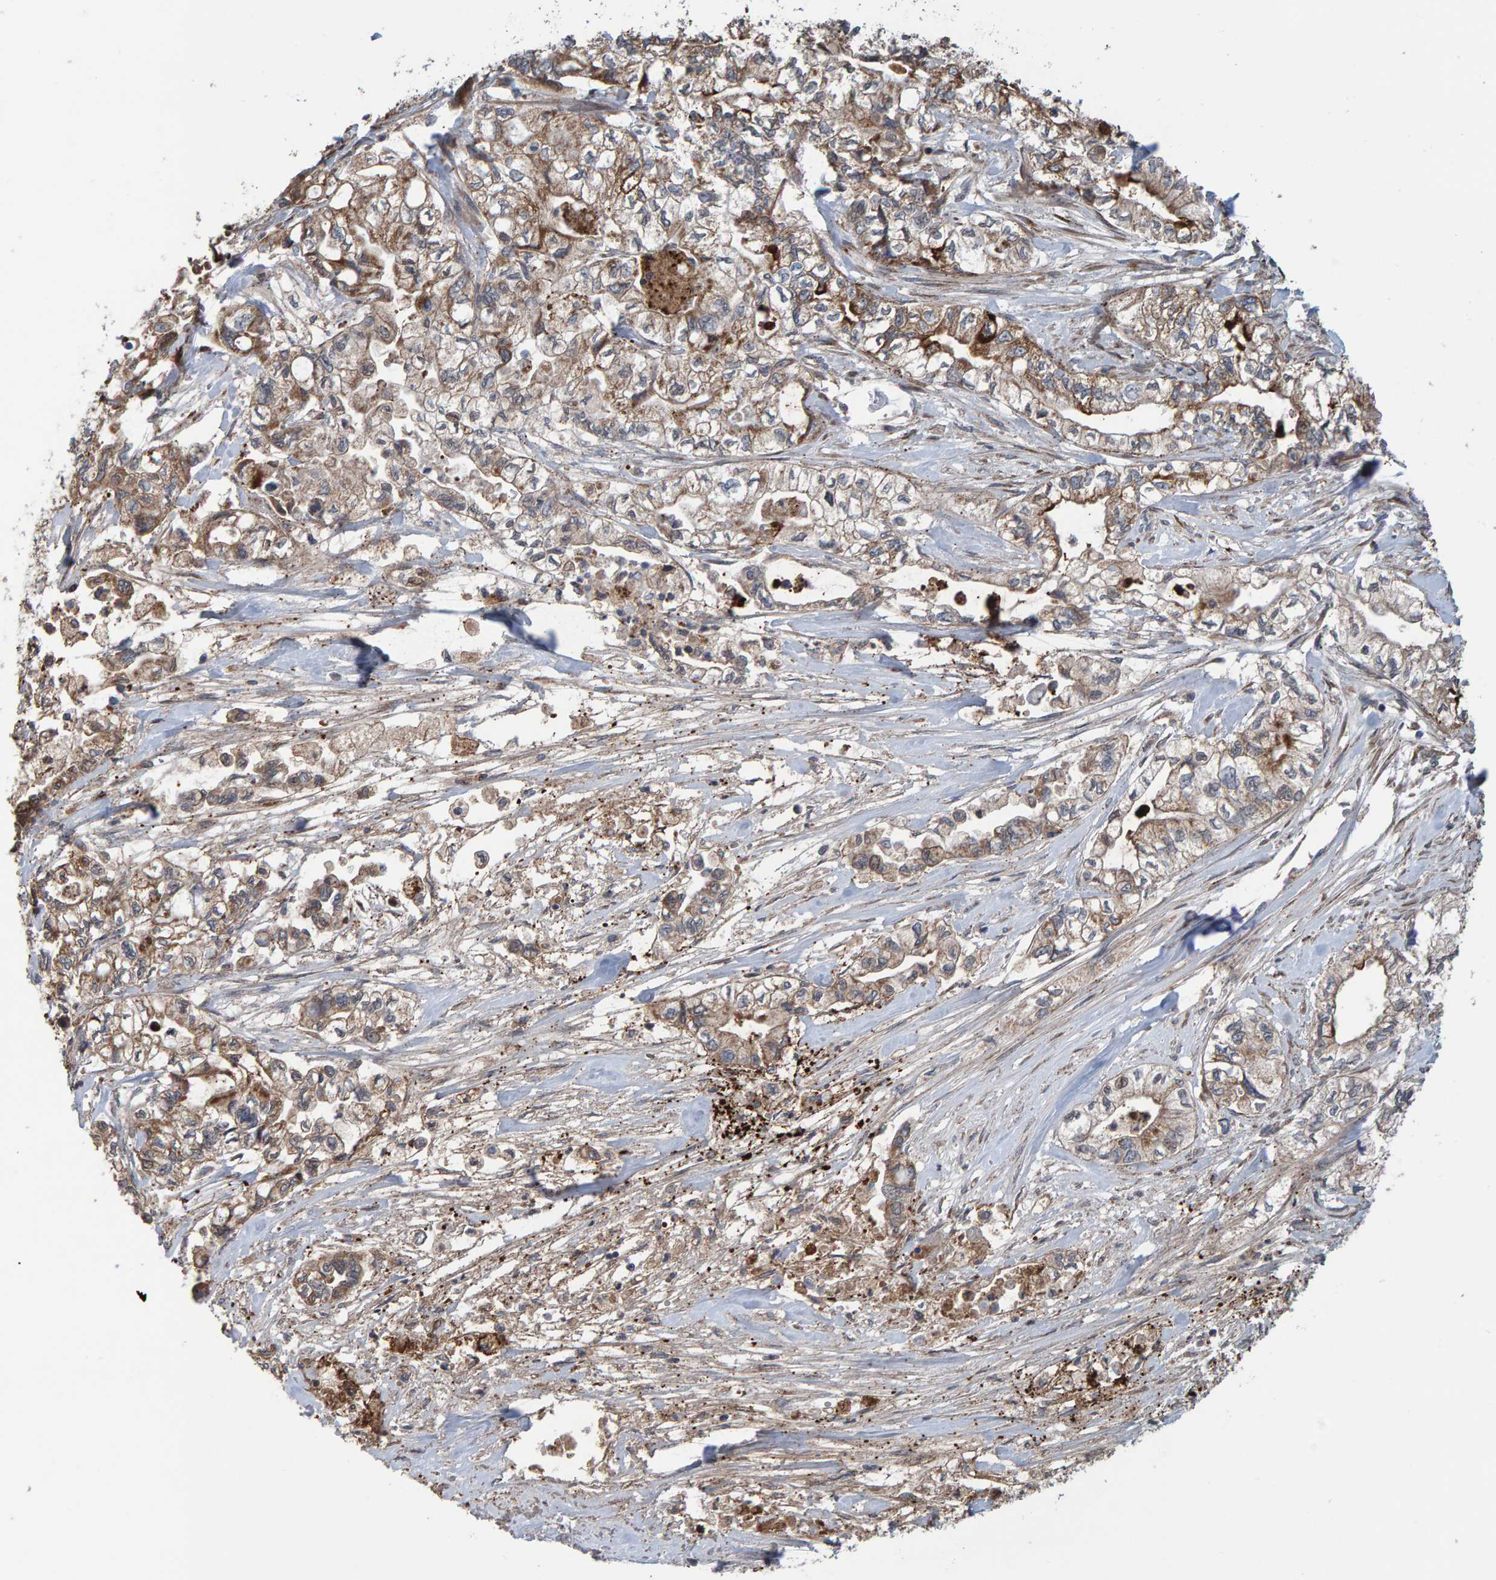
{"staining": {"intensity": "strong", "quantity": "25%-75%", "location": "cytoplasmic/membranous"}, "tissue": "pancreatic cancer", "cell_type": "Tumor cells", "image_type": "cancer", "snomed": [{"axis": "morphology", "description": "Adenocarcinoma, NOS"}, {"axis": "topography", "description": "Pancreas"}], "caption": "An image of human adenocarcinoma (pancreatic) stained for a protein reveals strong cytoplasmic/membranous brown staining in tumor cells.", "gene": "MRPL45", "patient": {"sex": "male", "age": 79}}